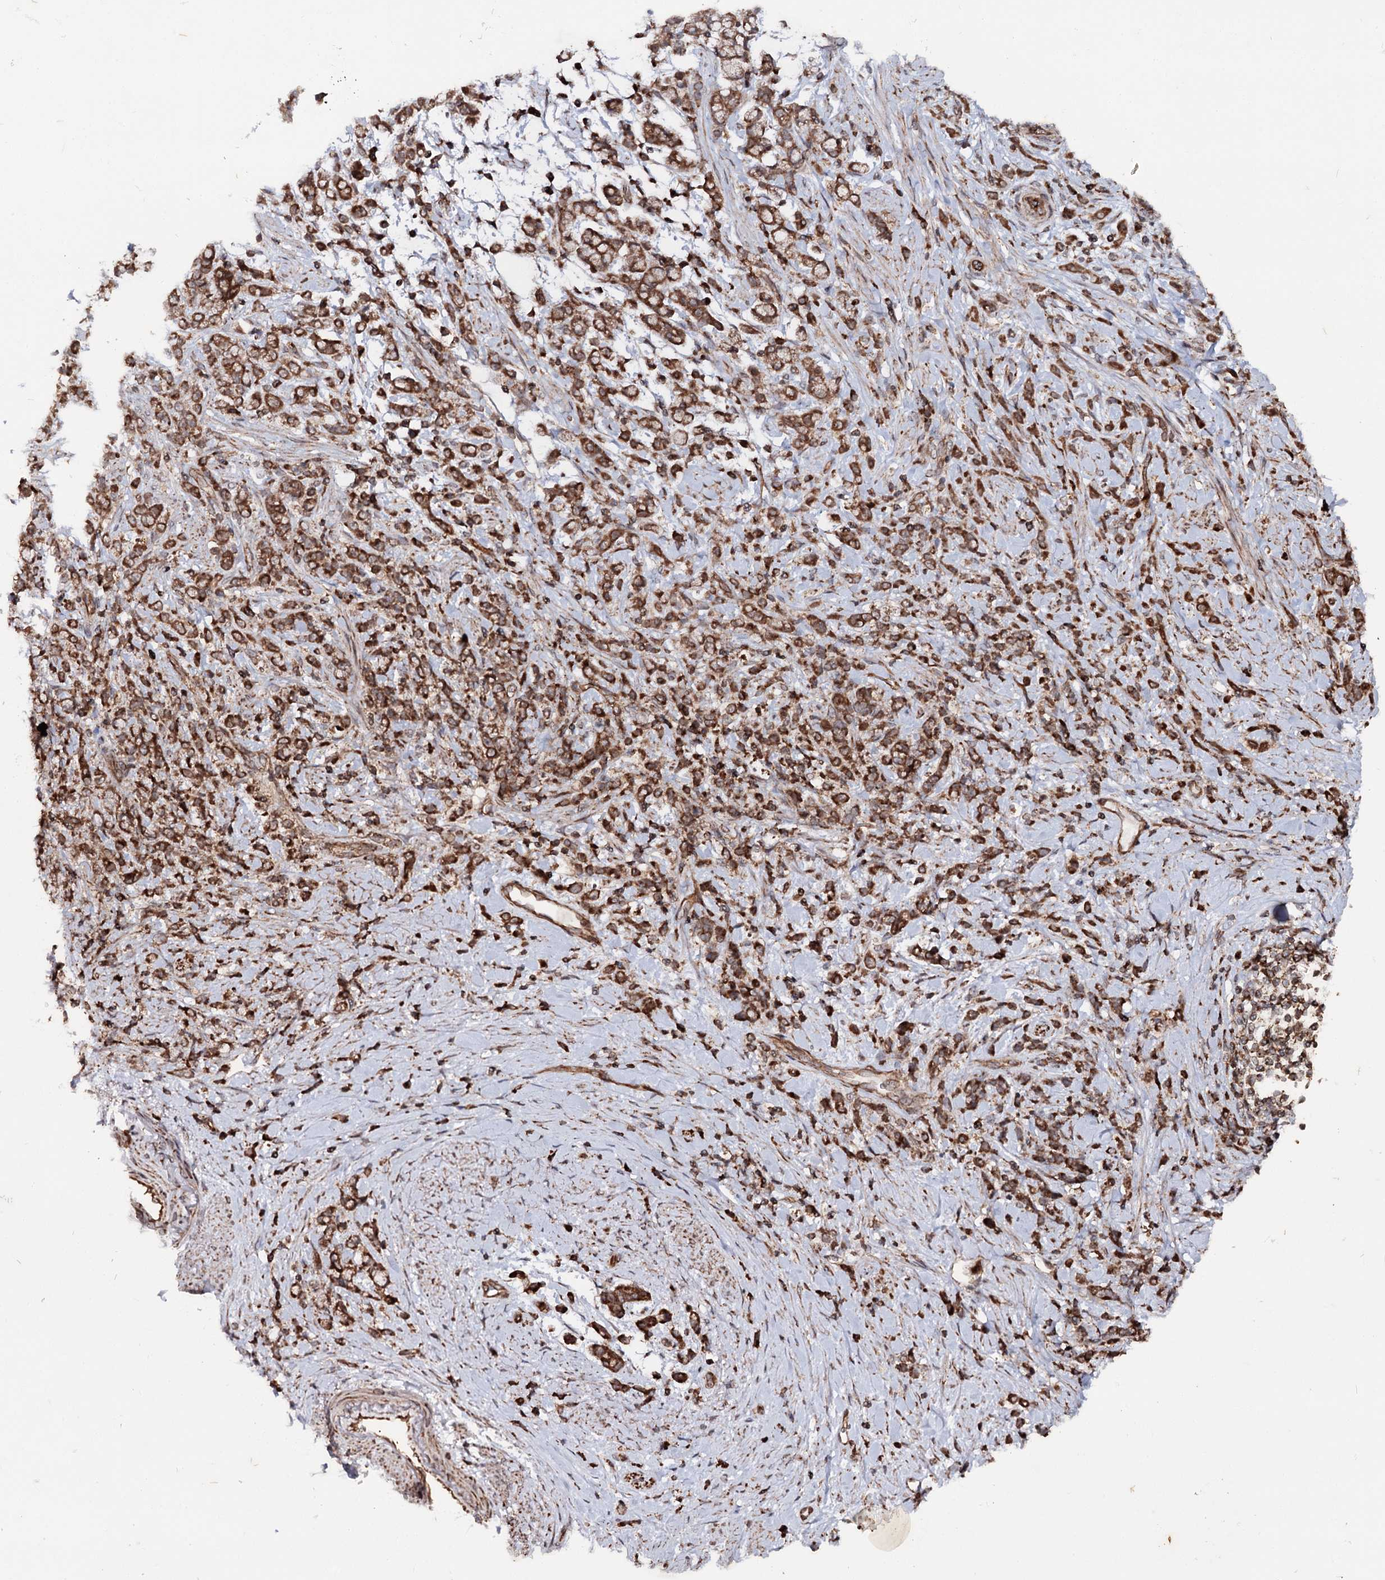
{"staining": {"intensity": "strong", "quantity": ">75%", "location": "cytoplasmic/membranous"}, "tissue": "stomach cancer", "cell_type": "Tumor cells", "image_type": "cancer", "snomed": [{"axis": "morphology", "description": "Adenocarcinoma, NOS"}, {"axis": "topography", "description": "Stomach"}], "caption": "Immunohistochemical staining of human stomach cancer (adenocarcinoma) exhibits high levels of strong cytoplasmic/membranous expression in about >75% of tumor cells.", "gene": "FGFR1OP2", "patient": {"sex": "female", "age": 60}}